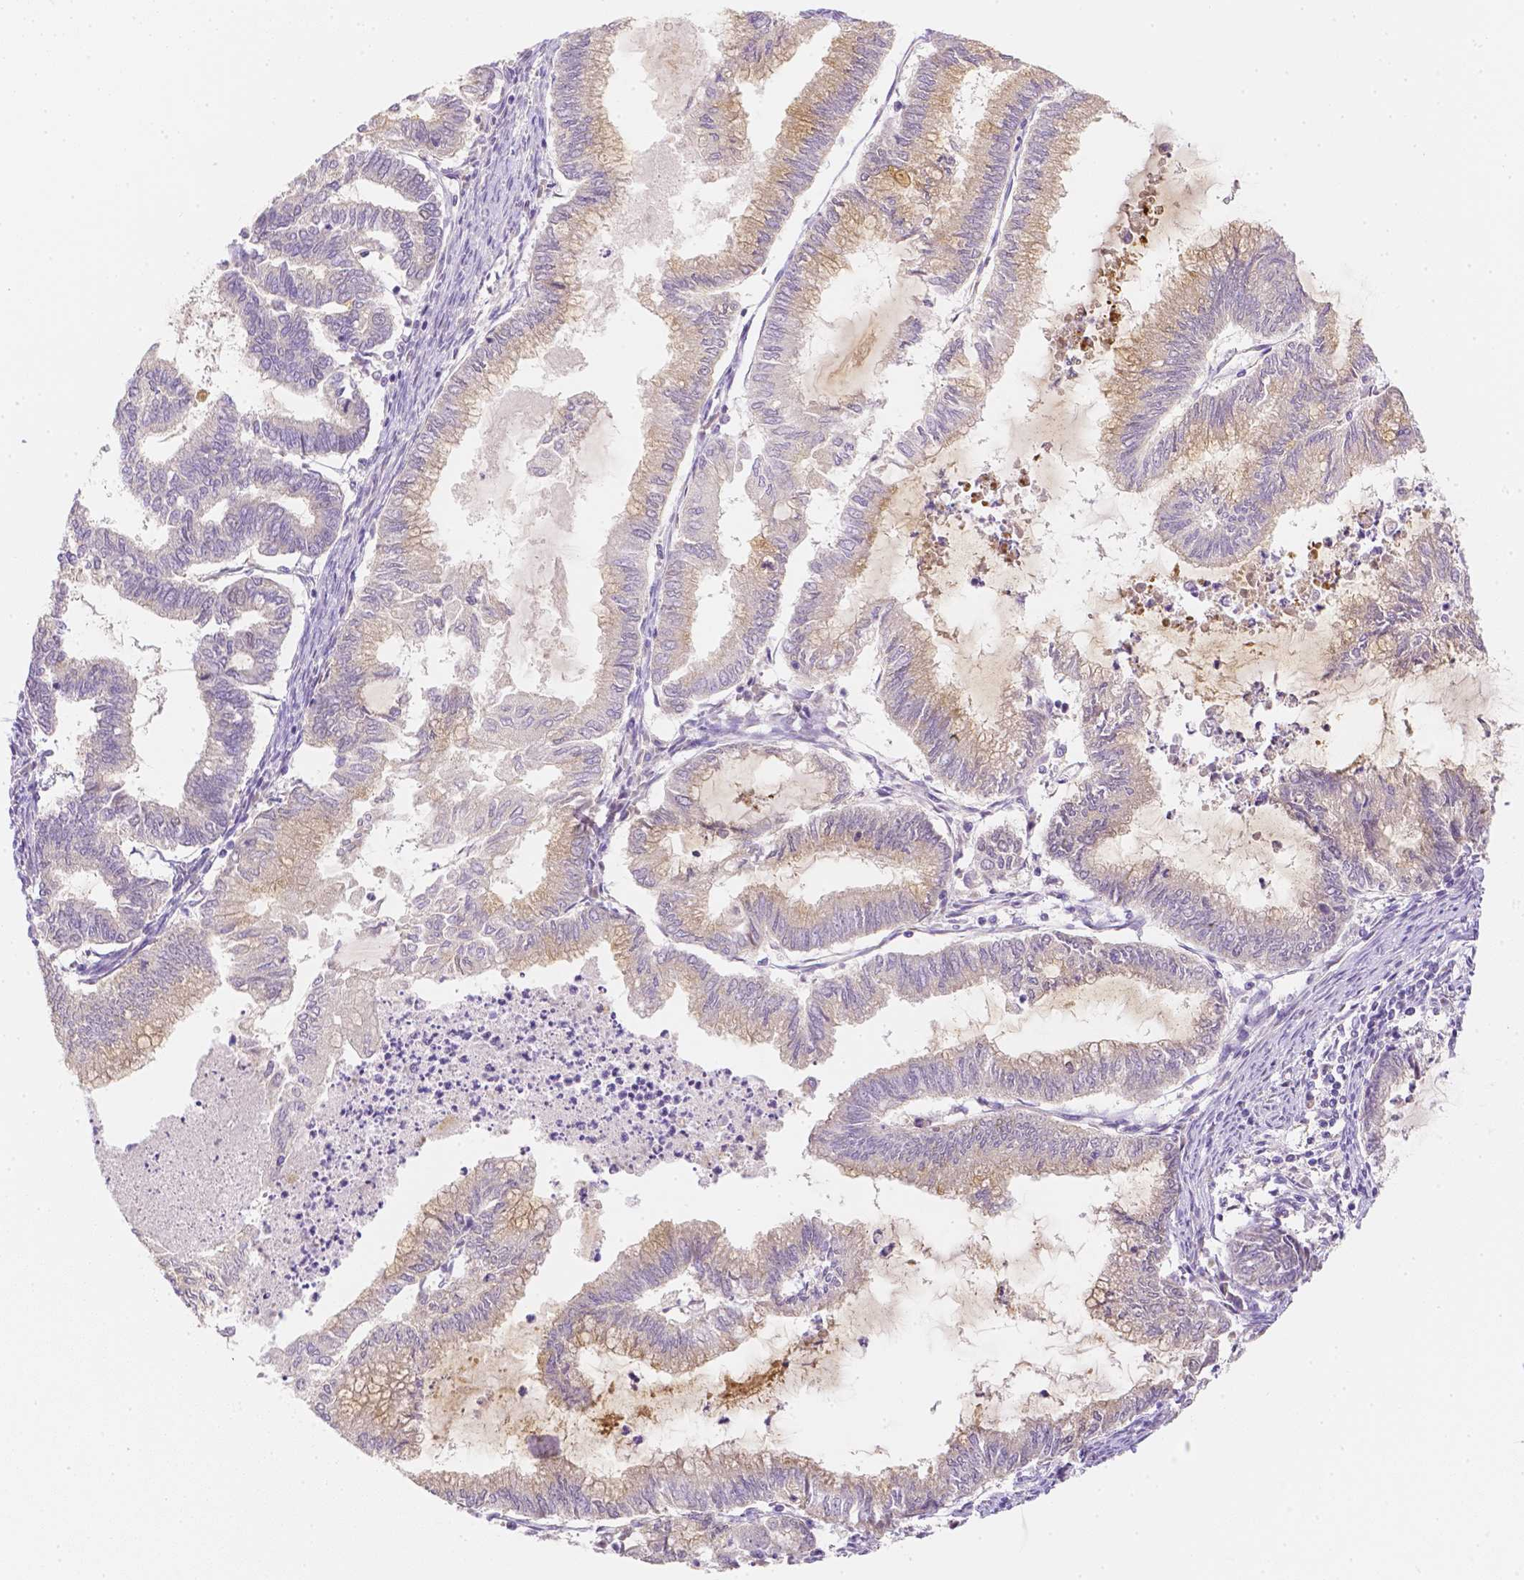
{"staining": {"intensity": "weak", "quantity": "25%-75%", "location": "cytoplasmic/membranous"}, "tissue": "endometrial cancer", "cell_type": "Tumor cells", "image_type": "cancer", "snomed": [{"axis": "morphology", "description": "Adenocarcinoma, NOS"}, {"axis": "topography", "description": "Endometrium"}], "caption": "Protein analysis of adenocarcinoma (endometrial) tissue reveals weak cytoplasmic/membranous expression in approximately 25%-75% of tumor cells.", "gene": "C10orf67", "patient": {"sex": "female", "age": 79}}